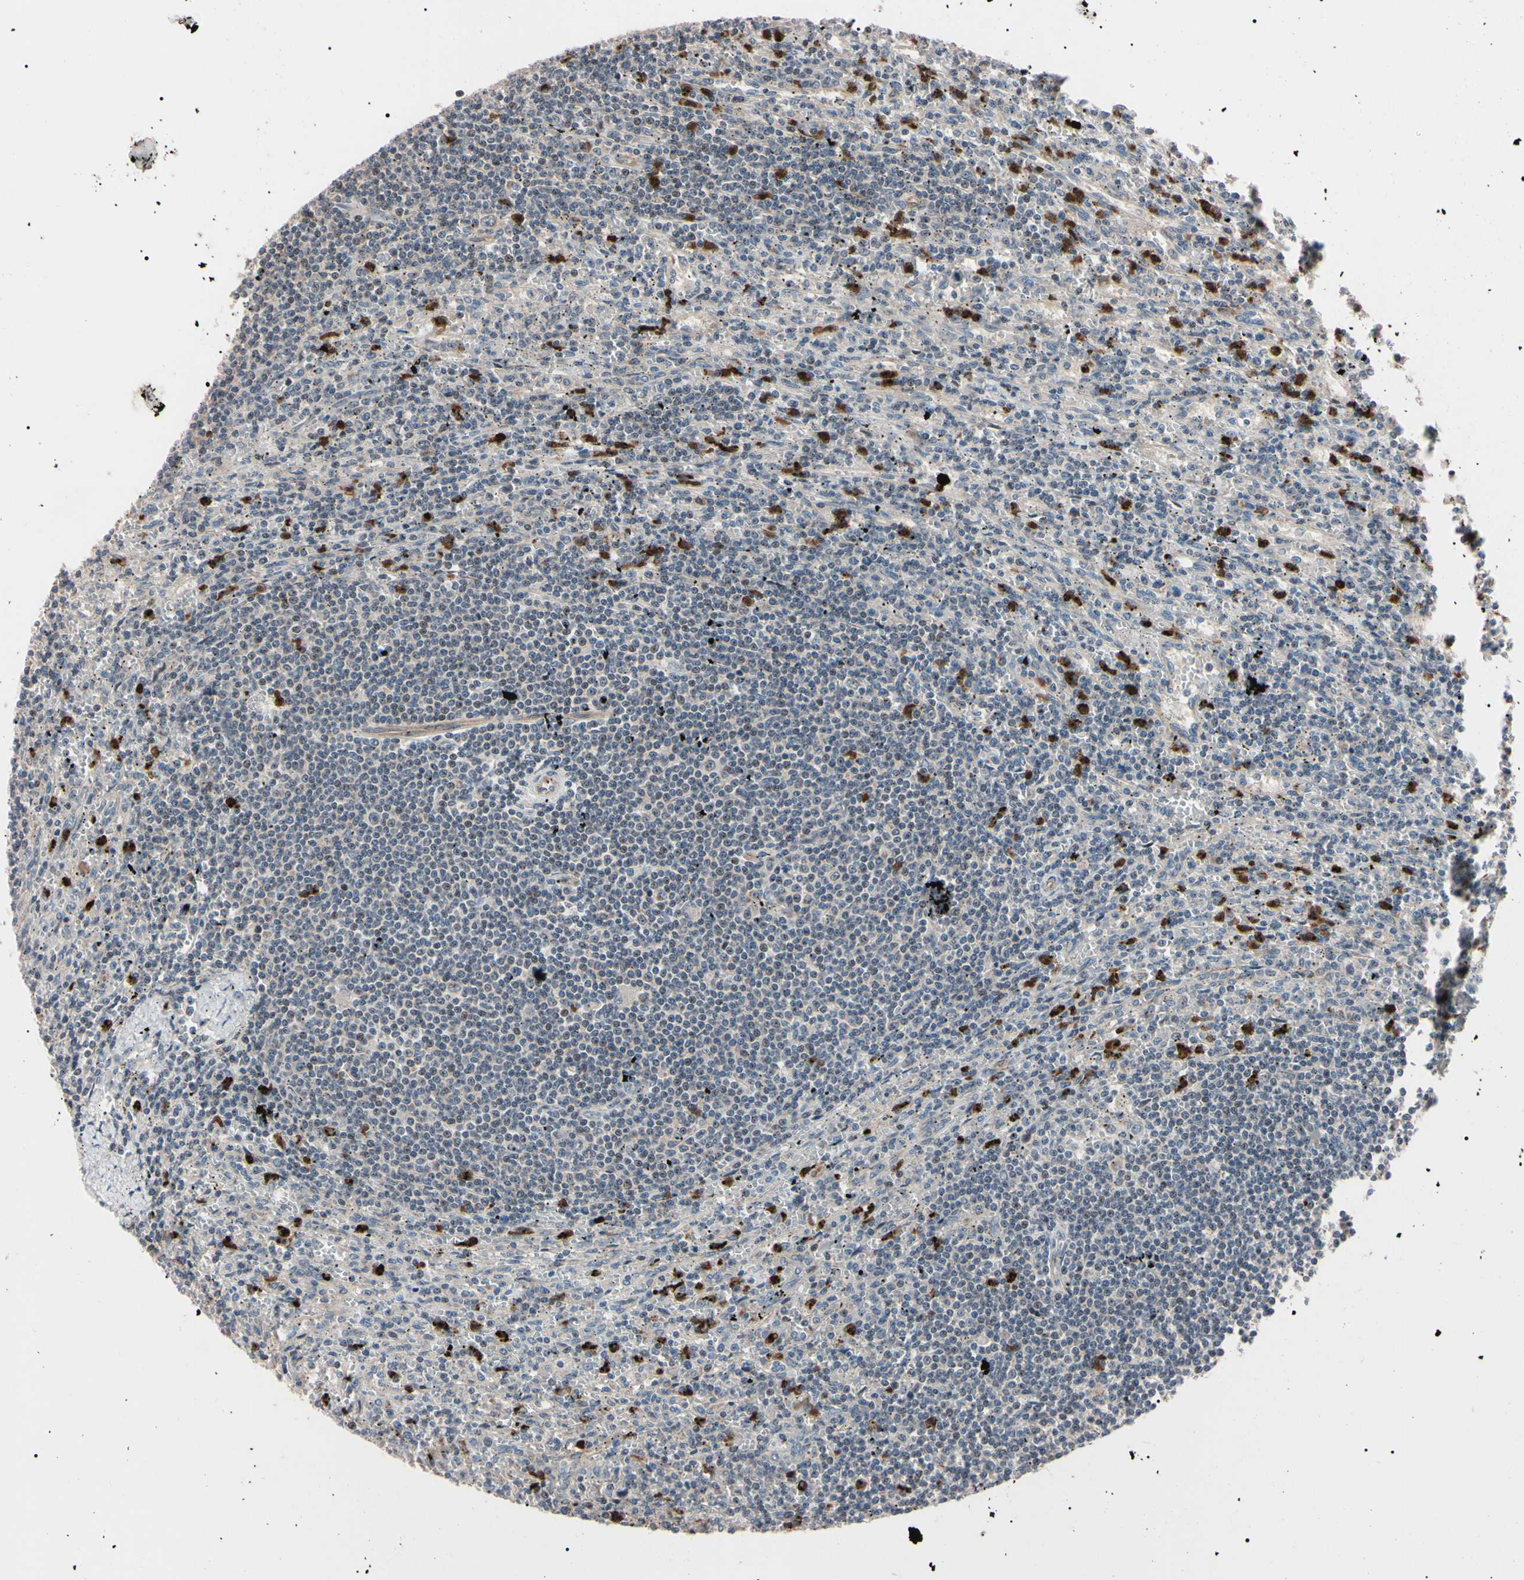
{"staining": {"intensity": "weak", "quantity": ">75%", "location": "cytoplasmic/membranous"}, "tissue": "lymphoma", "cell_type": "Tumor cells", "image_type": "cancer", "snomed": [{"axis": "morphology", "description": "Malignant lymphoma, non-Hodgkin's type, Low grade"}, {"axis": "topography", "description": "Spleen"}], "caption": "The image shows staining of low-grade malignant lymphoma, non-Hodgkin's type, revealing weak cytoplasmic/membranous protein staining (brown color) within tumor cells. (Brightfield microscopy of DAB IHC at high magnification).", "gene": "TRAF5", "patient": {"sex": "male", "age": 76}}